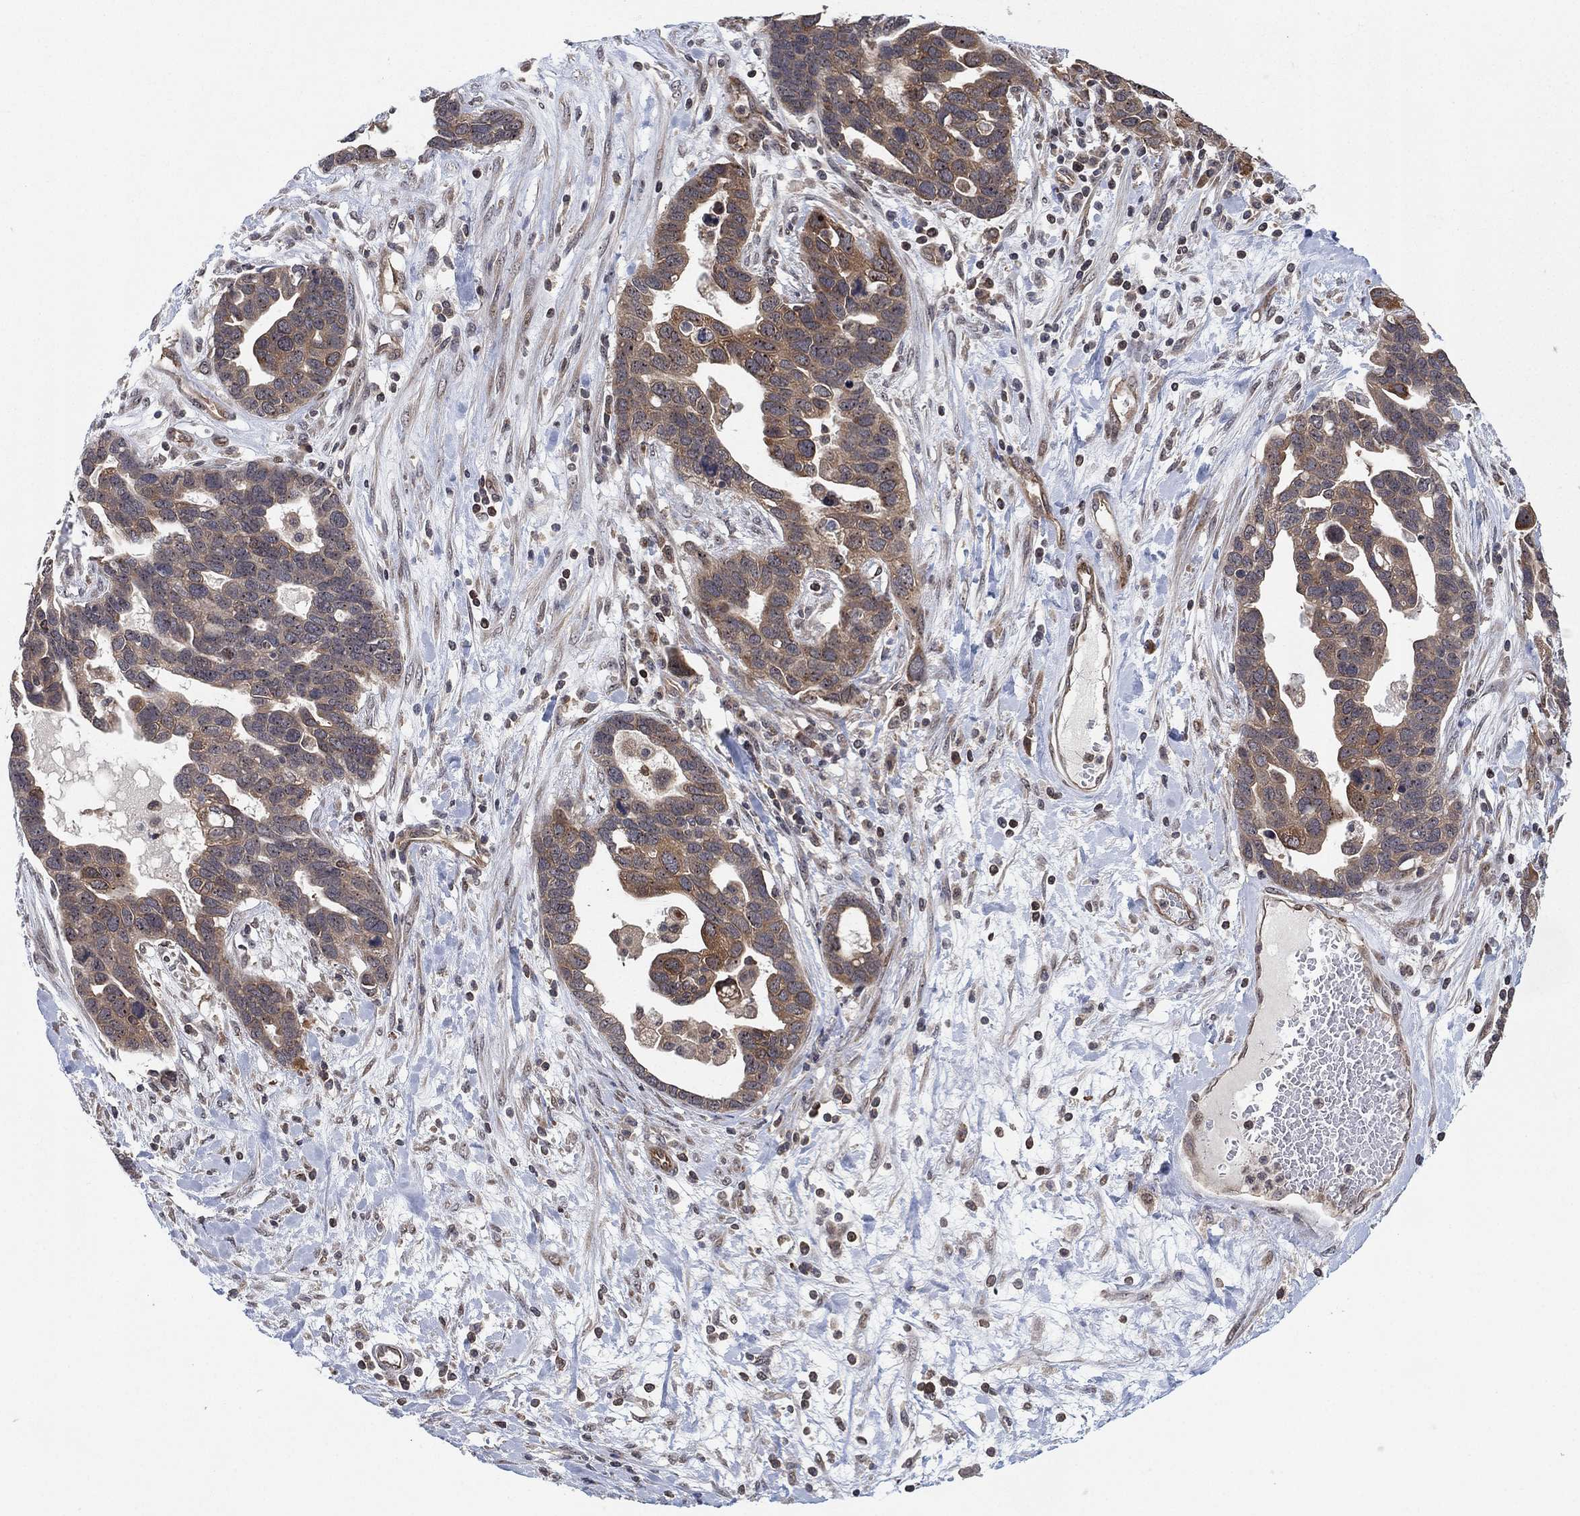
{"staining": {"intensity": "moderate", "quantity": "25%-75%", "location": "cytoplasmic/membranous"}, "tissue": "ovarian cancer", "cell_type": "Tumor cells", "image_type": "cancer", "snomed": [{"axis": "morphology", "description": "Cystadenocarcinoma, serous, NOS"}, {"axis": "topography", "description": "Ovary"}], "caption": "IHC of human ovarian cancer exhibits medium levels of moderate cytoplasmic/membranous positivity in about 25%-75% of tumor cells.", "gene": "TMCO1", "patient": {"sex": "female", "age": 54}}